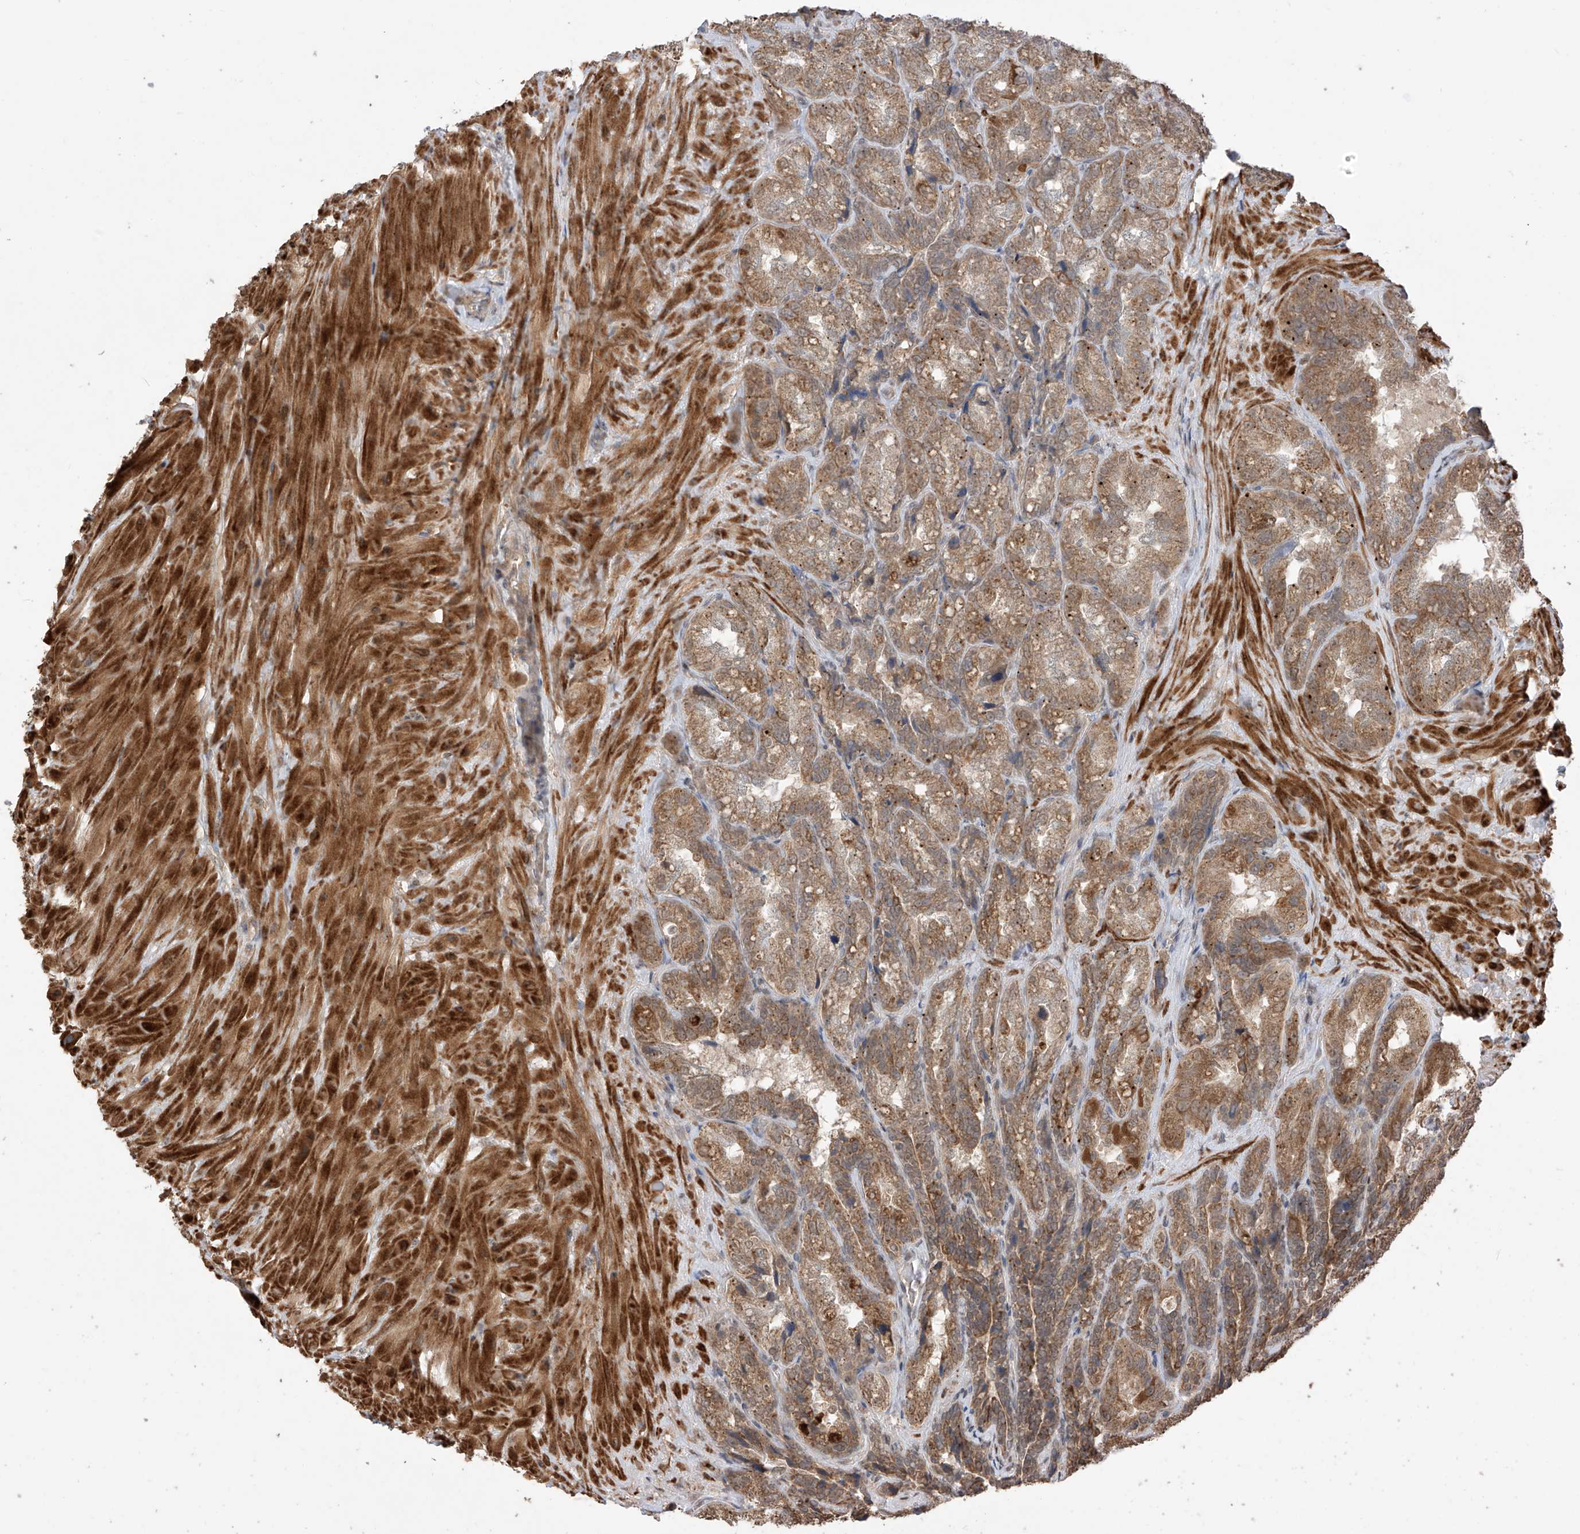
{"staining": {"intensity": "moderate", "quantity": ">75%", "location": "cytoplasmic/membranous,nuclear"}, "tissue": "seminal vesicle", "cell_type": "Glandular cells", "image_type": "normal", "snomed": [{"axis": "morphology", "description": "Normal tissue, NOS"}, {"axis": "topography", "description": "Seminal veicle"}, {"axis": "topography", "description": "Peripheral nerve tissue"}], "caption": "DAB immunohistochemical staining of benign human seminal vesicle displays moderate cytoplasmic/membranous,nuclear protein expression in approximately >75% of glandular cells.", "gene": "LATS1", "patient": {"sex": "male", "age": 63}}